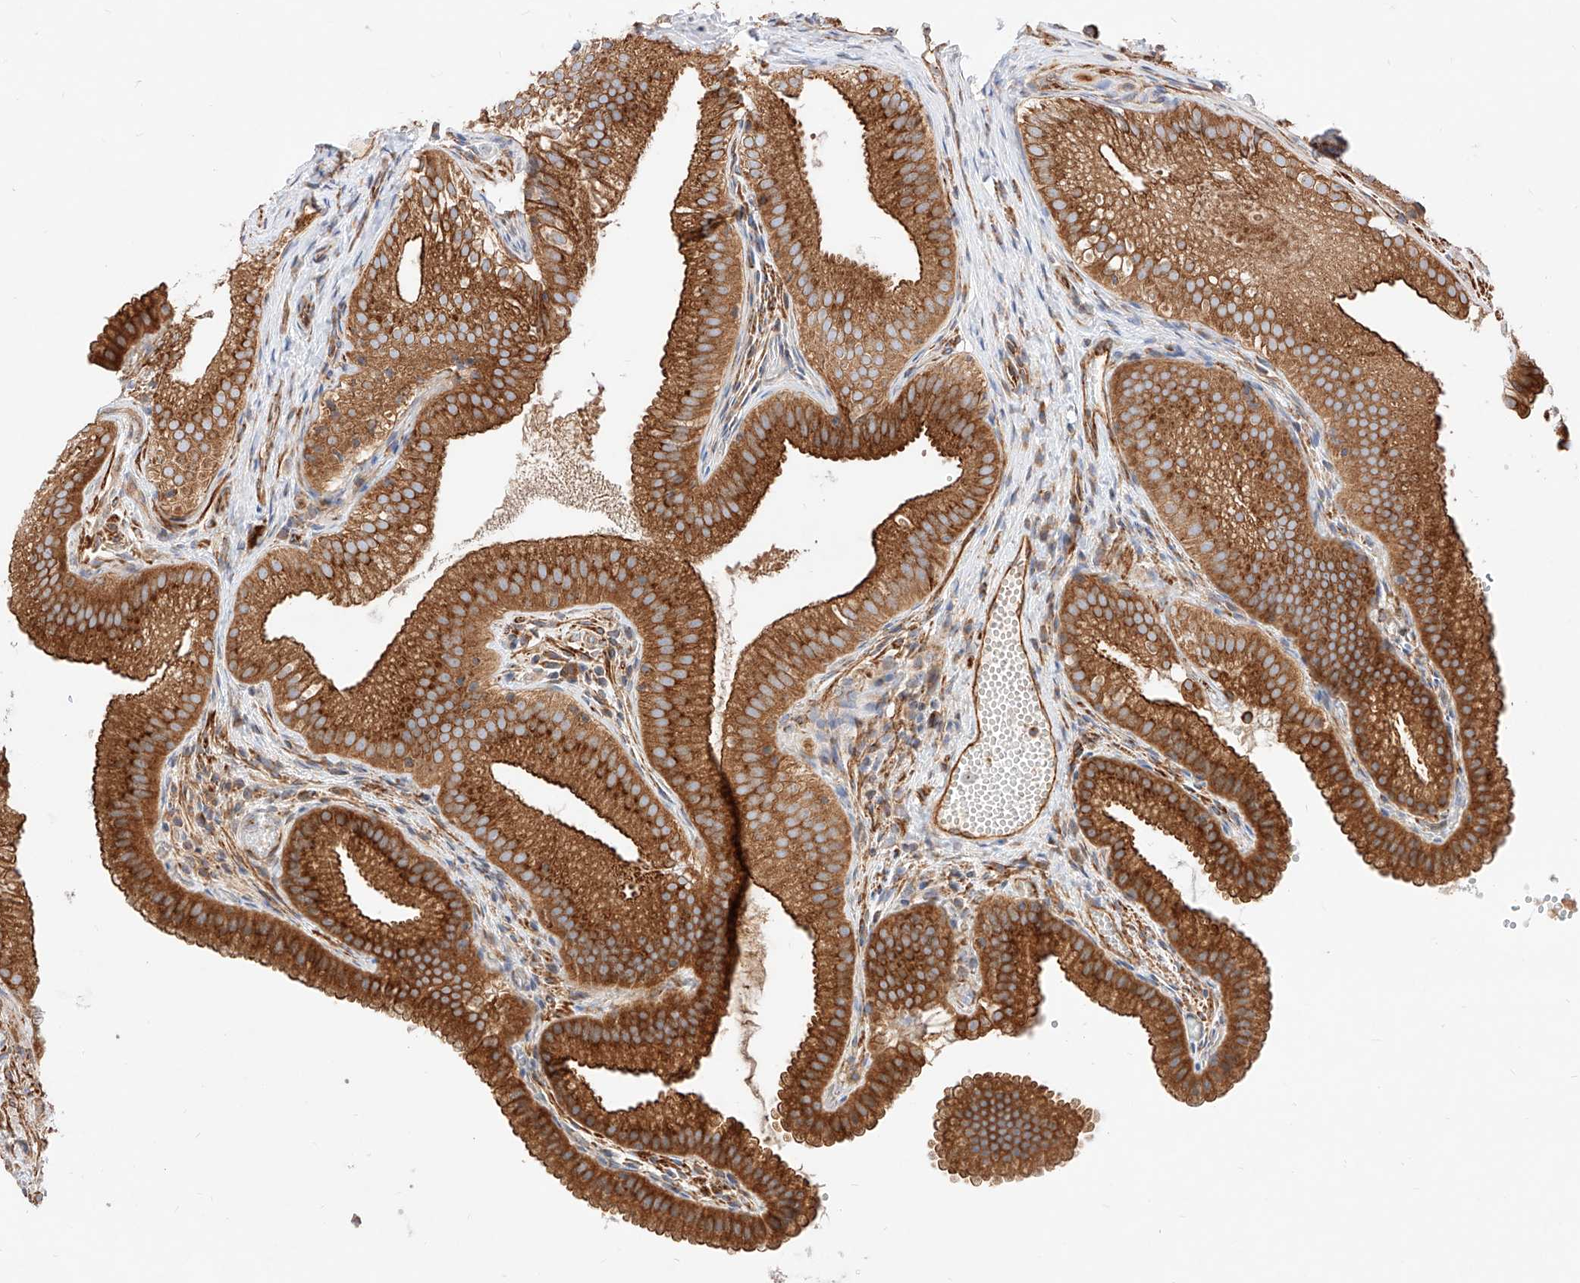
{"staining": {"intensity": "strong", "quantity": ">75%", "location": "cytoplasmic/membranous"}, "tissue": "gallbladder", "cell_type": "Glandular cells", "image_type": "normal", "snomed": [{"axis": "morphology", "description": "Normal tissue, NOS"}, {"axis": "topography", "description": "Gallbladder"}], "caption": "Immunohistochemical staining of normal gallbladder displays high levels of strong cytoplasmic/membranous positivity in about >75% of glandular cells. Using DAB (3,3'-diaminobenzidine) (brown) and hematoxylin (blue) stains, captured at high magnification using brightfield microscopy.", "gene": "CSGALNACT2", "patient": {"sex": "female", "age": 30}}